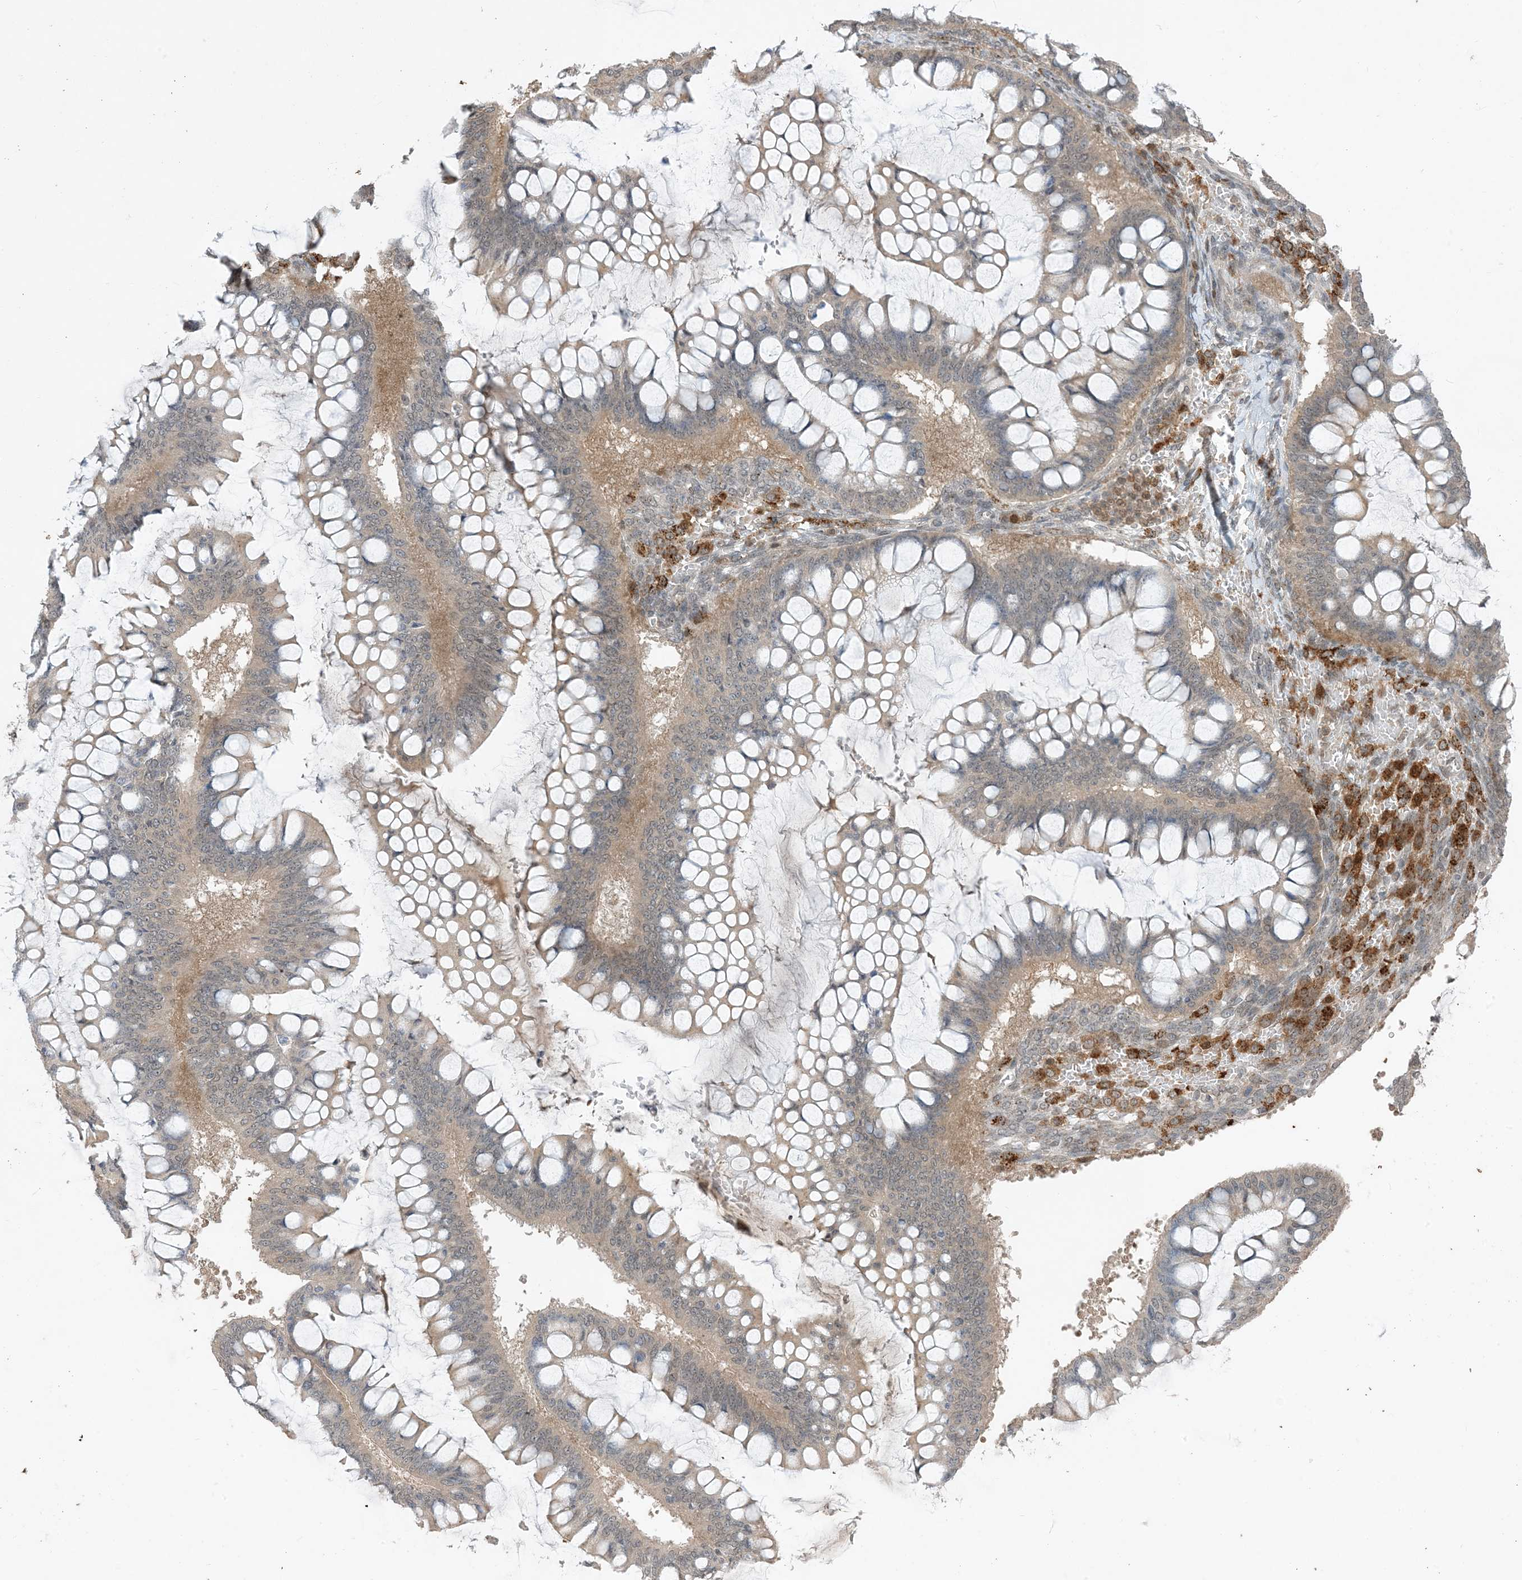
{"staining": {"intensity": "negative", "quantity": "none", "location": "none"}, "tissue": "ovarian cancer", "cell_type": "Tumor cells", "image_type": "cancer", "snomed": [{"axis": "morphology", "description": "Cystadenocarcinoma, mucinous, NOS"}, {"axis": "topography", "description": "Ovary"}], "caption": "Tumor cells show no significant positivity in ovarian cancer (mucinous cystadenocarcinoma).", "gene": "NAGK", "patient": {"sex": "female", "age": 73}}